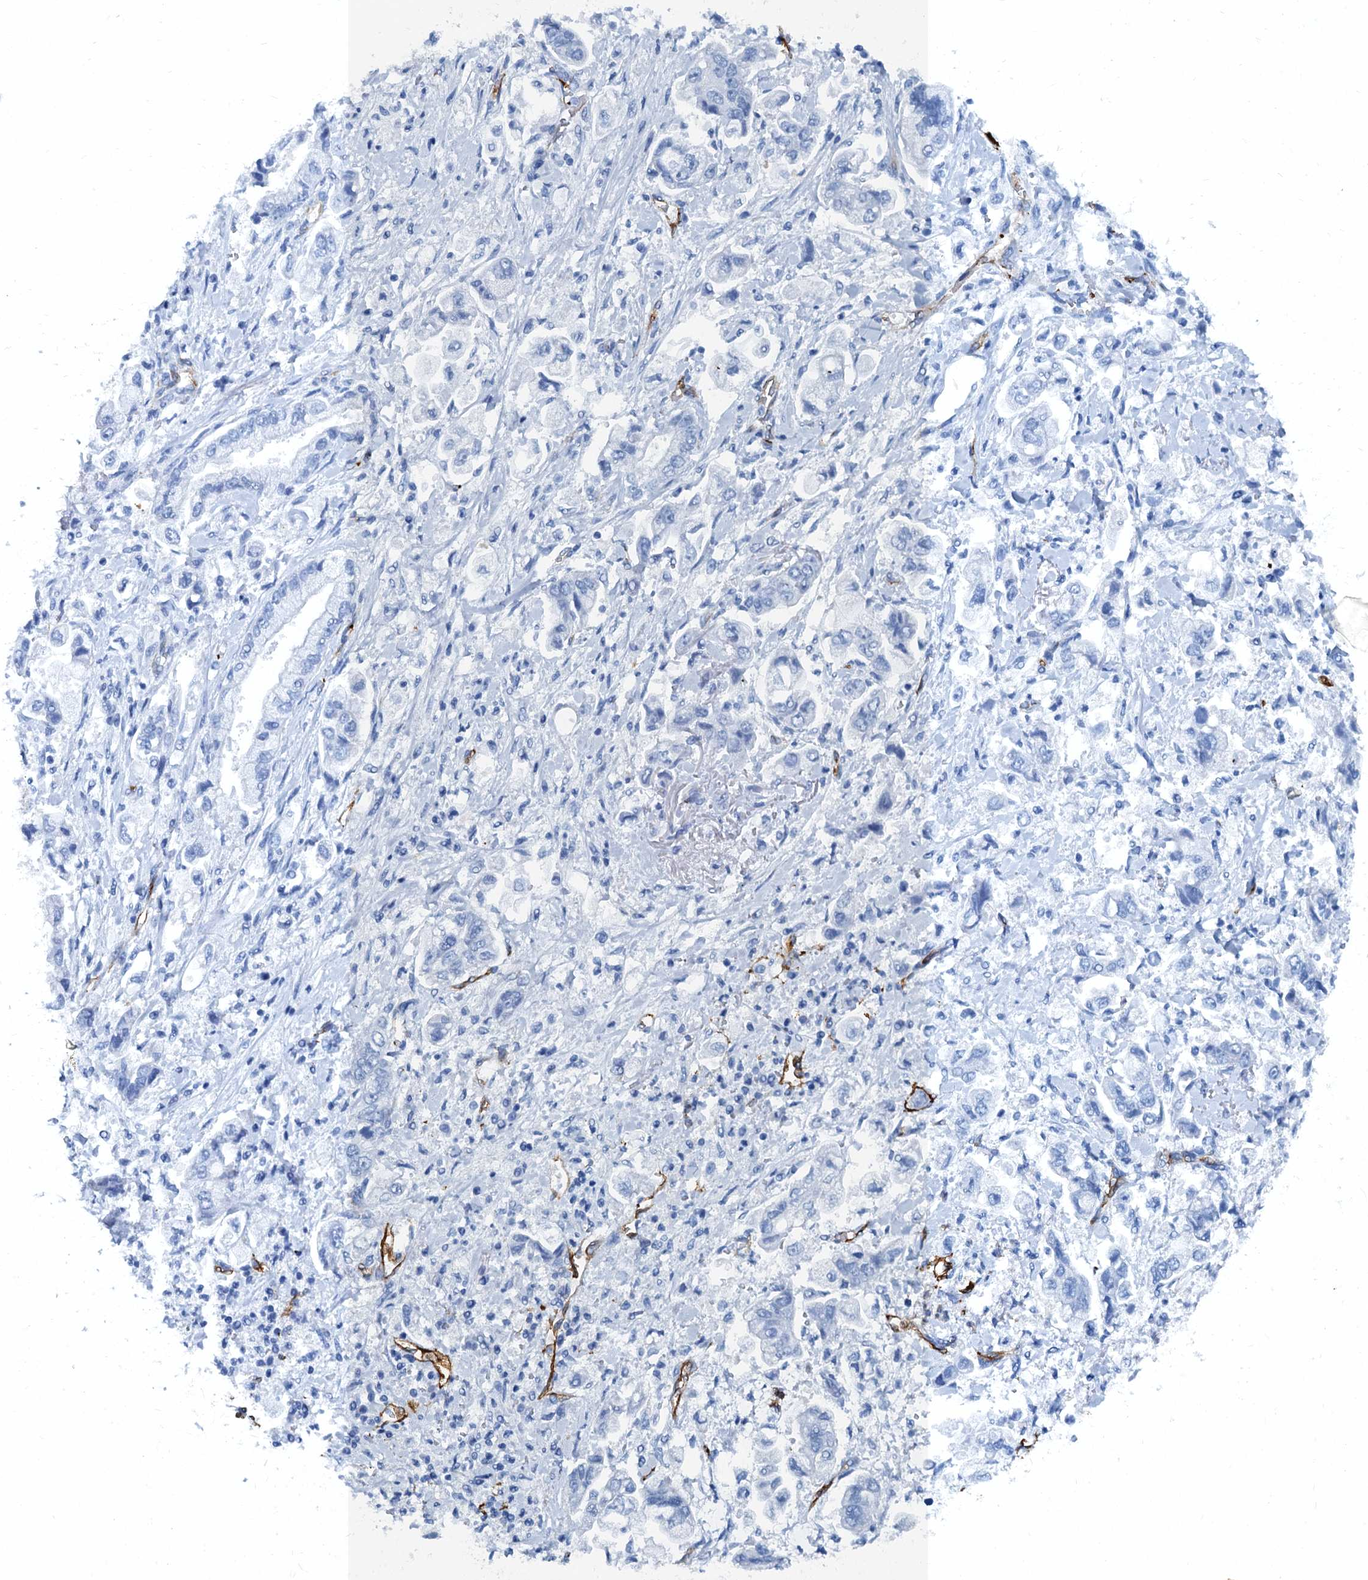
{"staining": {"intensity": "negative", "quantity": "none", "location": "none"}, "tissue": "stomach cancer", "cell_type": "Tumor cells", "image_type": "cancer", "snomed": [{"axis": "morphology", "description": "Adenocarcinoma, NOS"}, {"axis": "topography", "description": "Stomach"}], "caption": "Protein analysis of stomach cancer (adenocarcinoma) displays no significant positivity in tumor cells.", "gene": "CAVIN2", "patient": {"sex": "male", "age": 62}}